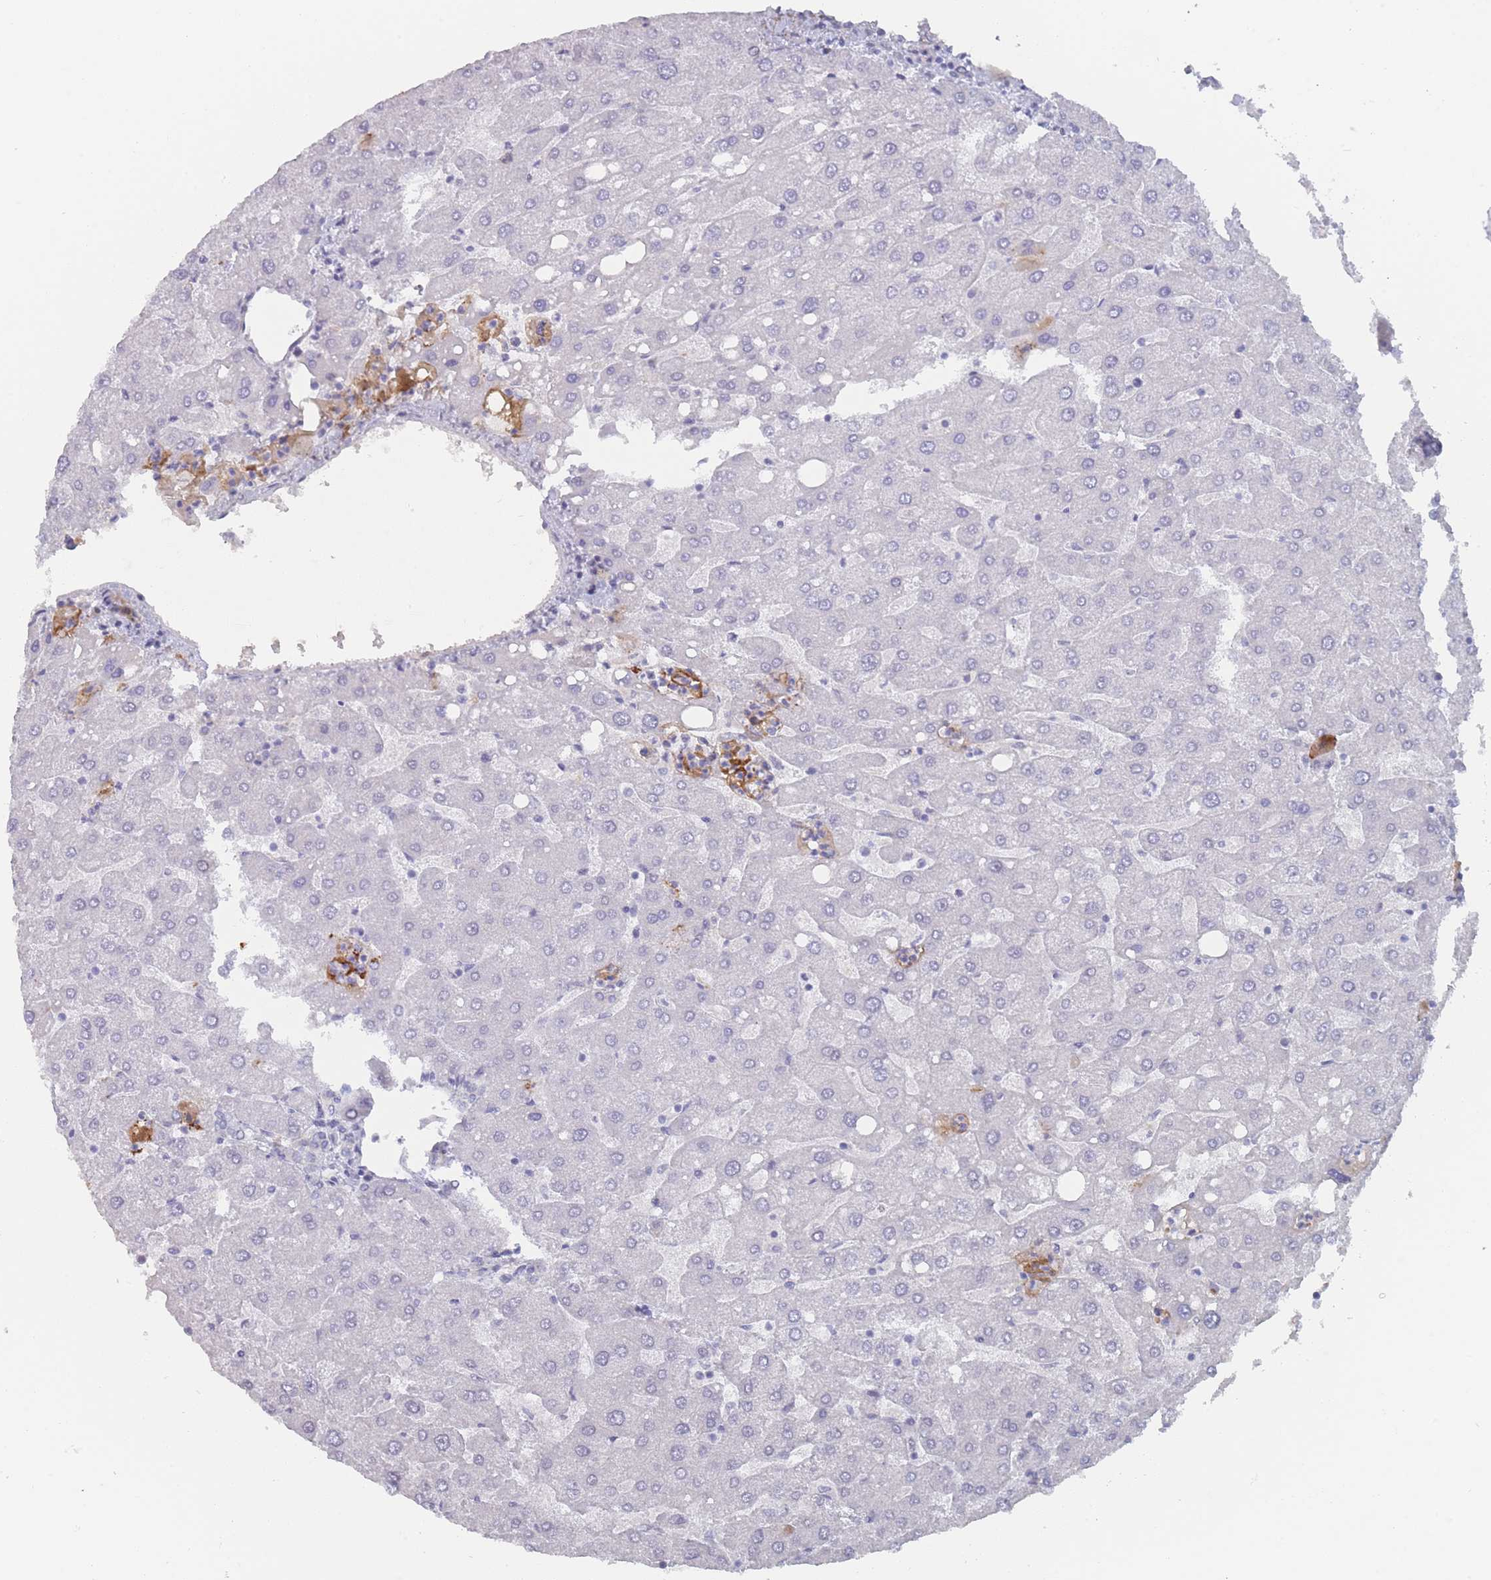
{"staining": {"intensity": "negative", "quantity": "none", "location": "none"}, "tissue": "liver", "cell_type": "Cholangiocytes", "image_type": "normal", "snomed": [{"axis": "morphology", "description": "Normal tissue, NOS"}, {"axis": "topography", "description": "Liver"}], "caption": "Human liver stained for a protein using immunohistochemistry shows no expression in cholangiocytes.", "gene": "TRARG1", "patient": {"sex": "male", "age": 67}}